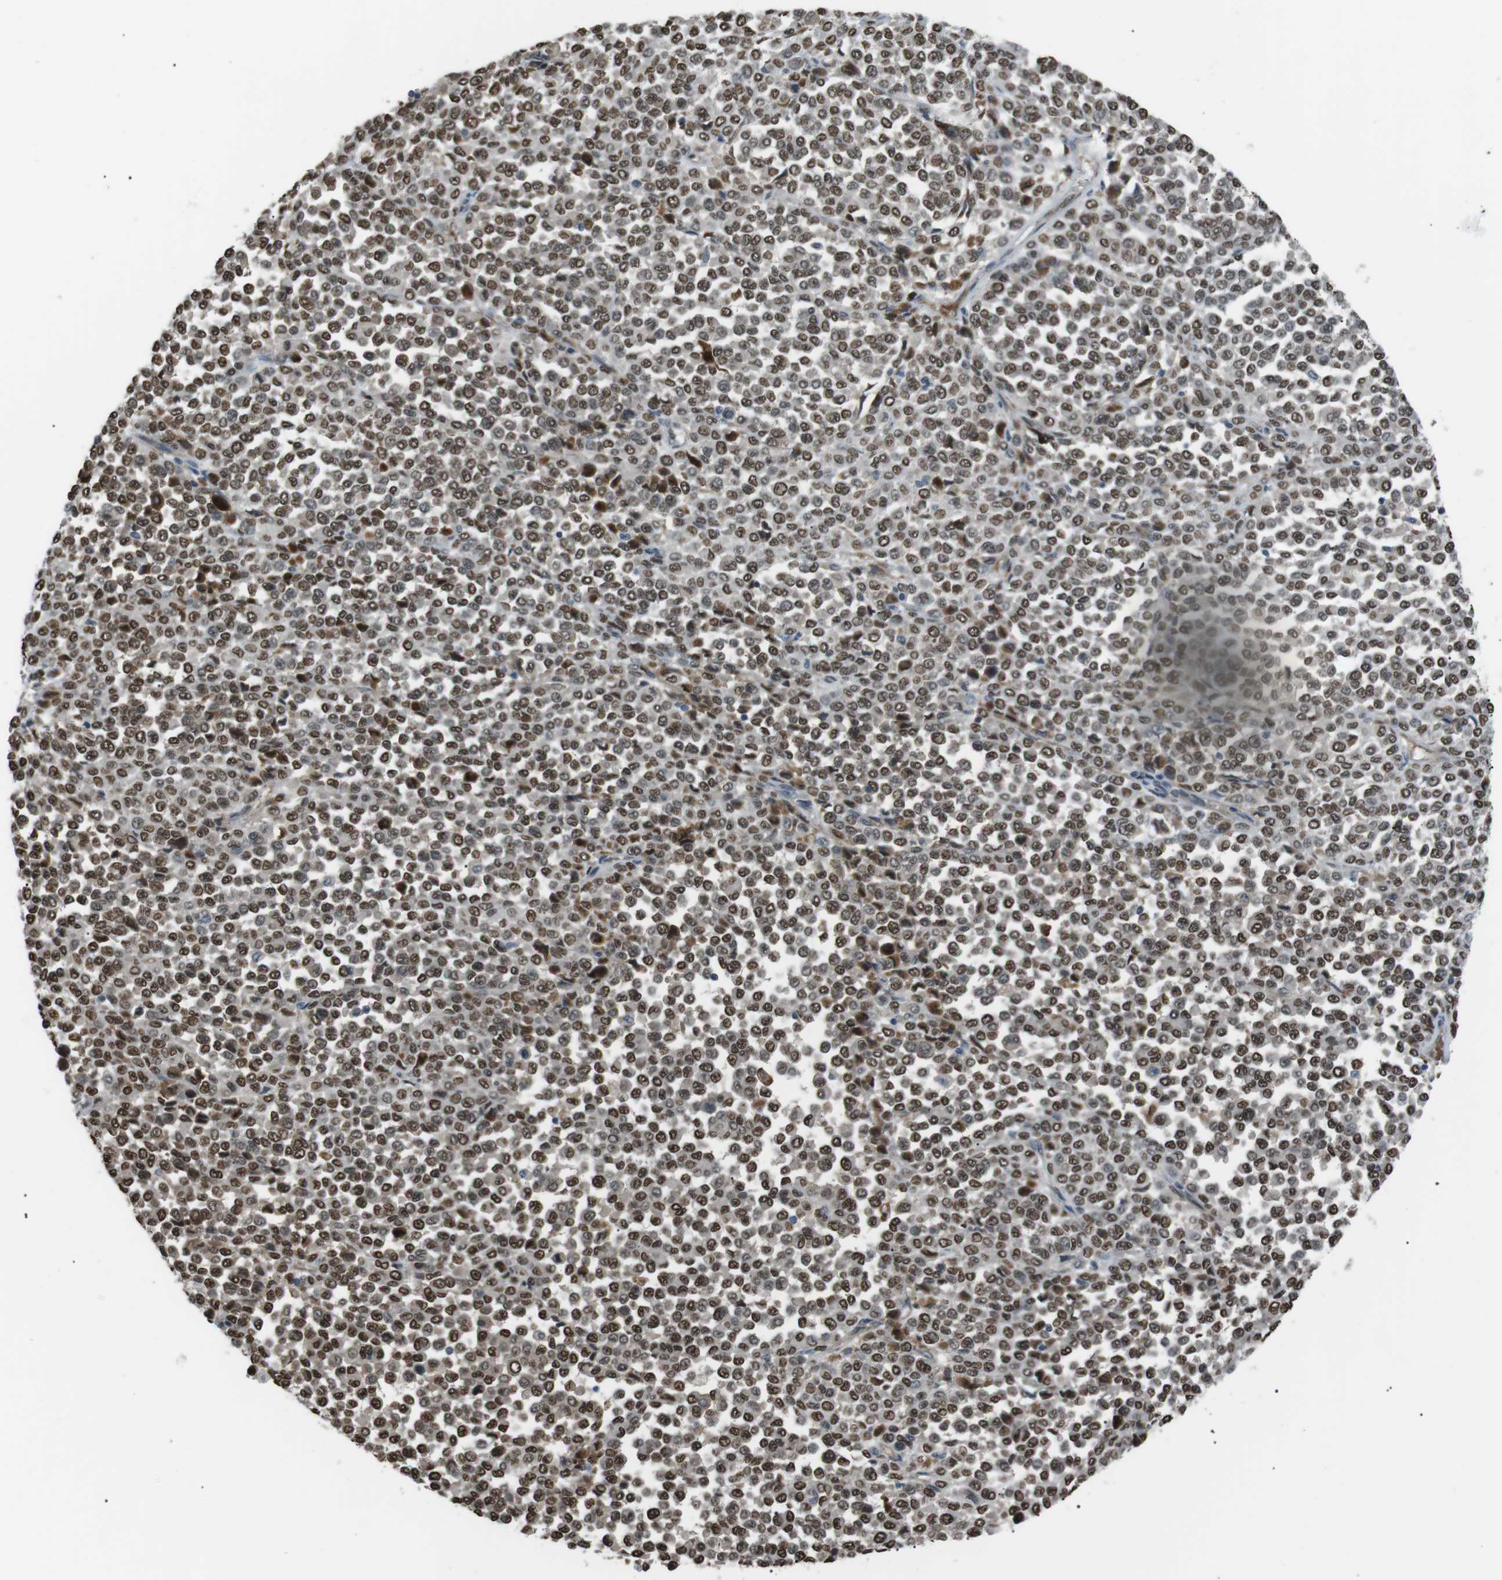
{"staining": {"intensity": "moderate", "quantity": ">75%", "location": "nuclear"}, "tissue": "melanoma", "cell_type": "Tumor cells", "image_type": "cancer", "snomed": [{"axis": "morphology", "description": "Malignant melanoma, Metastatic site"}, {"axis": "topography", "description": "Pancreas"}], "caption": "Brown immunohistochemical staining in malignant melanoma (metastatic site) shows moderate nuclear staining in about >75% of tumor cells.", "gene": "SRPK2", "patient": {"sex": "female", "age": 30}}